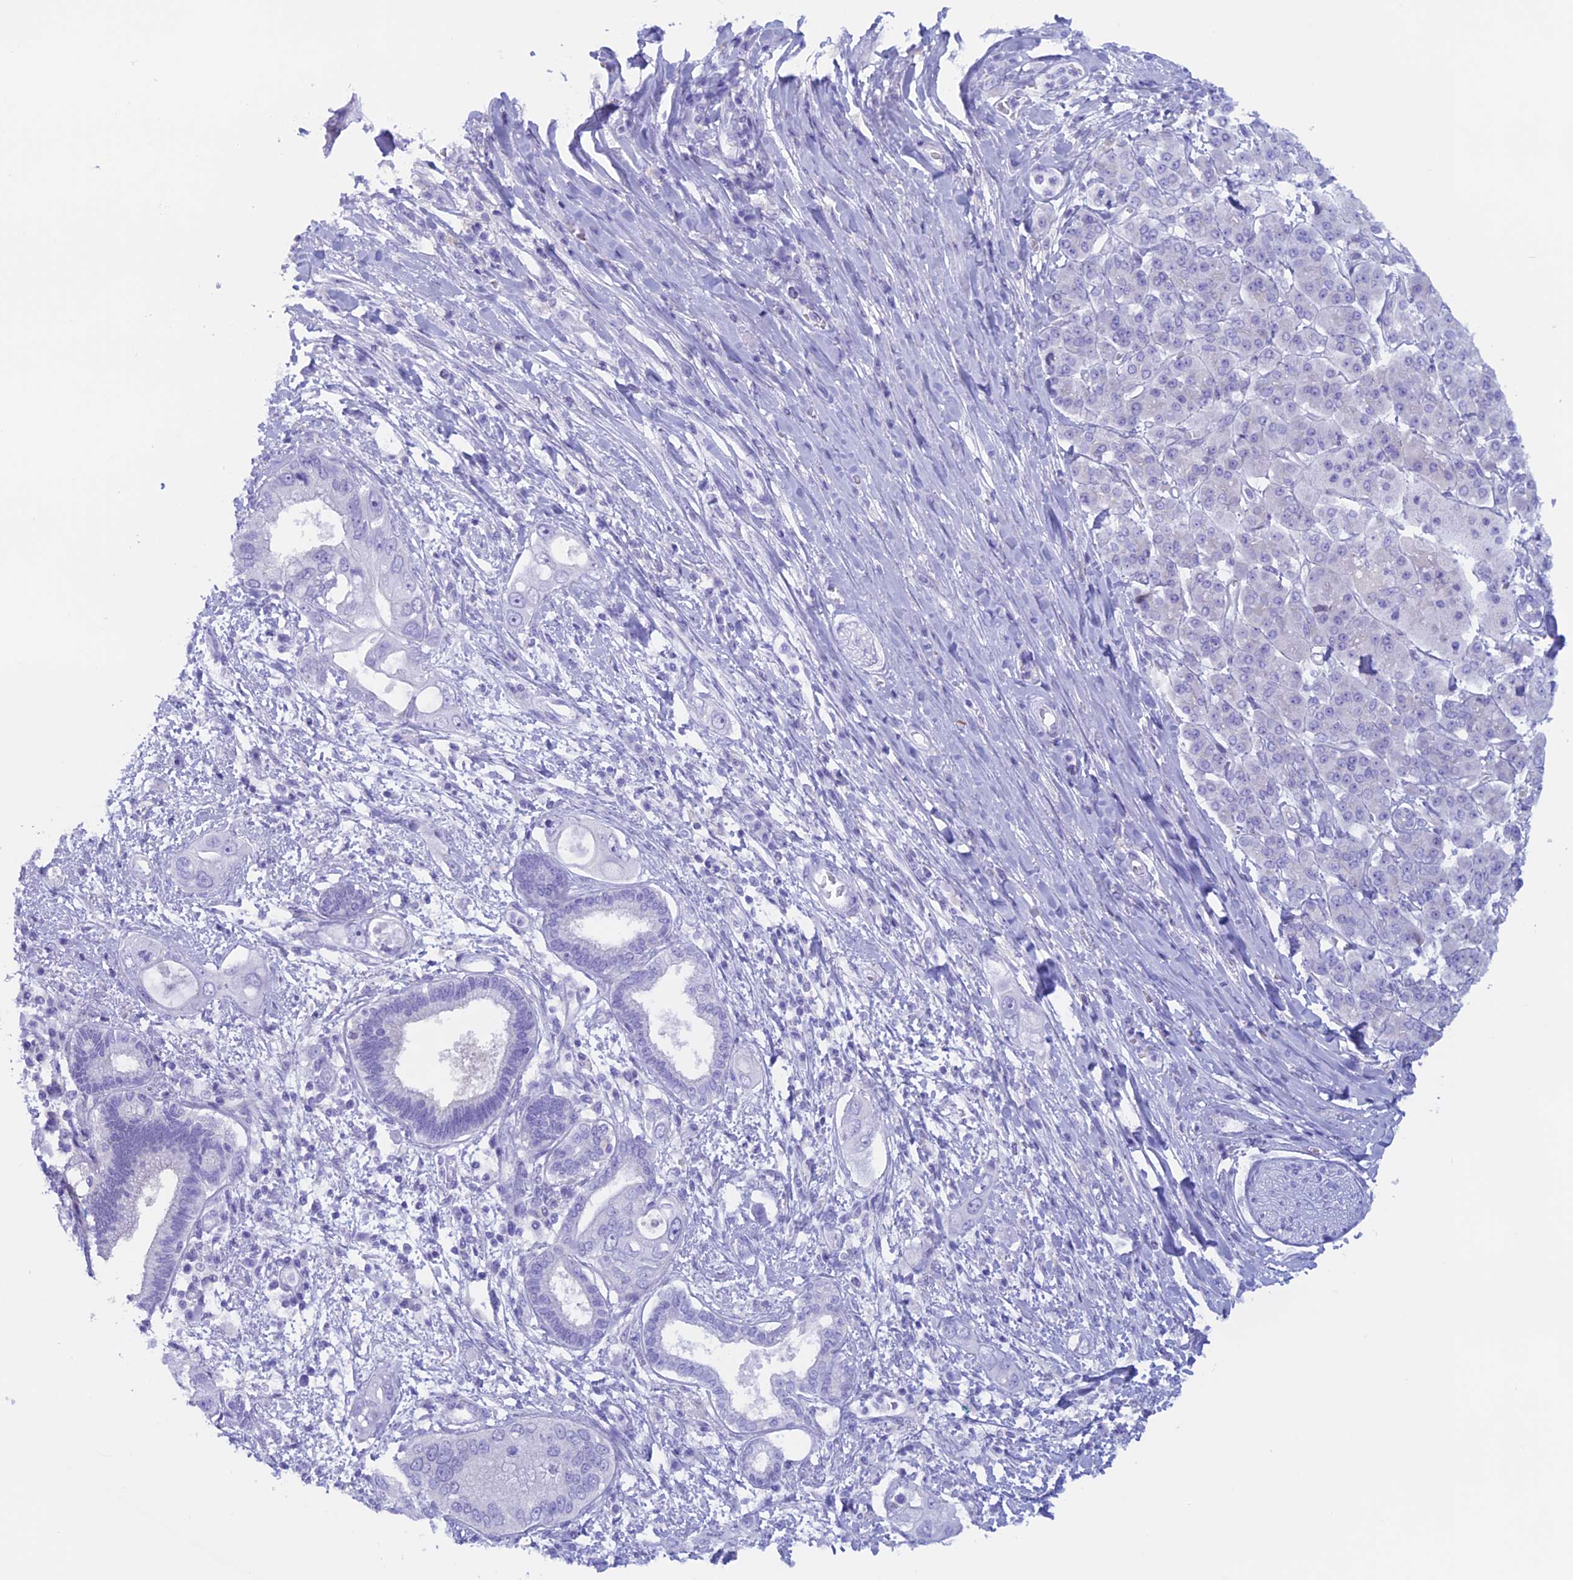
{"staining": {"intensity": "negative", "quantity": "none", "location": "none"}, "tissue": "pancreatic cancer", "cell_type": "Tumor cells", "image_type": "cancer", "snomed": [{"axis": "morphology", "description": "Inflammation, NOS"}, {"axis": "morphology", "description": "Adenocarcinoma, NOS"}, {"axis": "topography", "description": "Pancreas"}], "caption": "An immunohistochemistry micrograph of pancreatic cancer is shown. There is no staining in tumor cells of pancreatic cancer.", "gene": "RP1", "patient": {"sex": "female", "age": 56}}